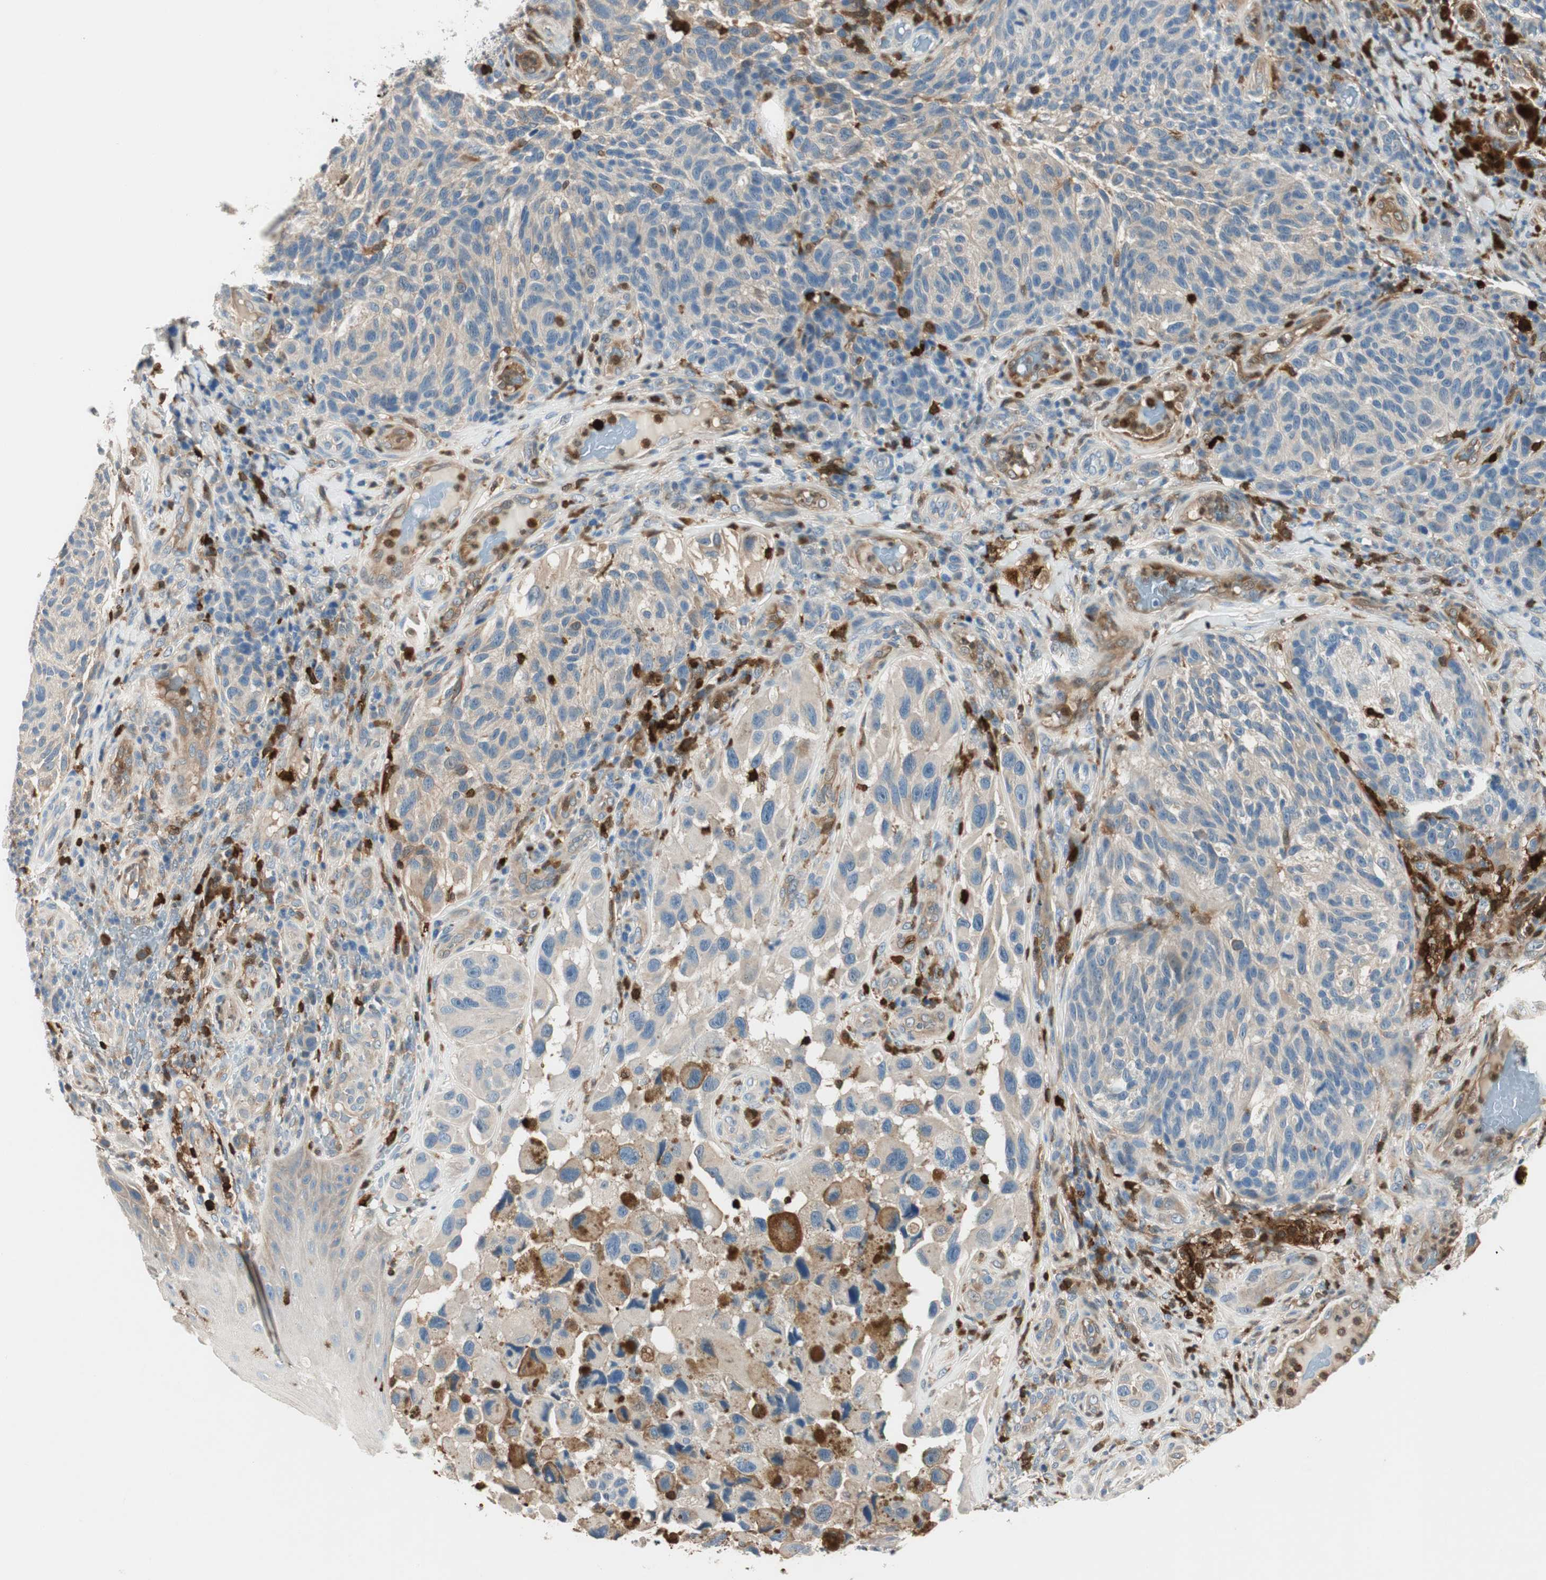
{"staining": {"intensity": "weak", "quantity": "<25%", "location": "cytoplasmic/membranous"}, "tissue": "melanoma", "cell_type": "Tumor cells", "image_type": "cancer", "snomed": [{"axis": "morphology", "description": "Malignant melanoma, NOS"}, {"axis": "topography", "description": "Skin"}], "caption": "High magnification brightfield microscopy of melanoma stained with DAB (3,3'-diaminobenzidine) (brown) and counterstained with hematoxylin (blue): tumor cells show no significant expression.", "gene": "COTL1", "patient": {"sex": "female", "age": 73}}